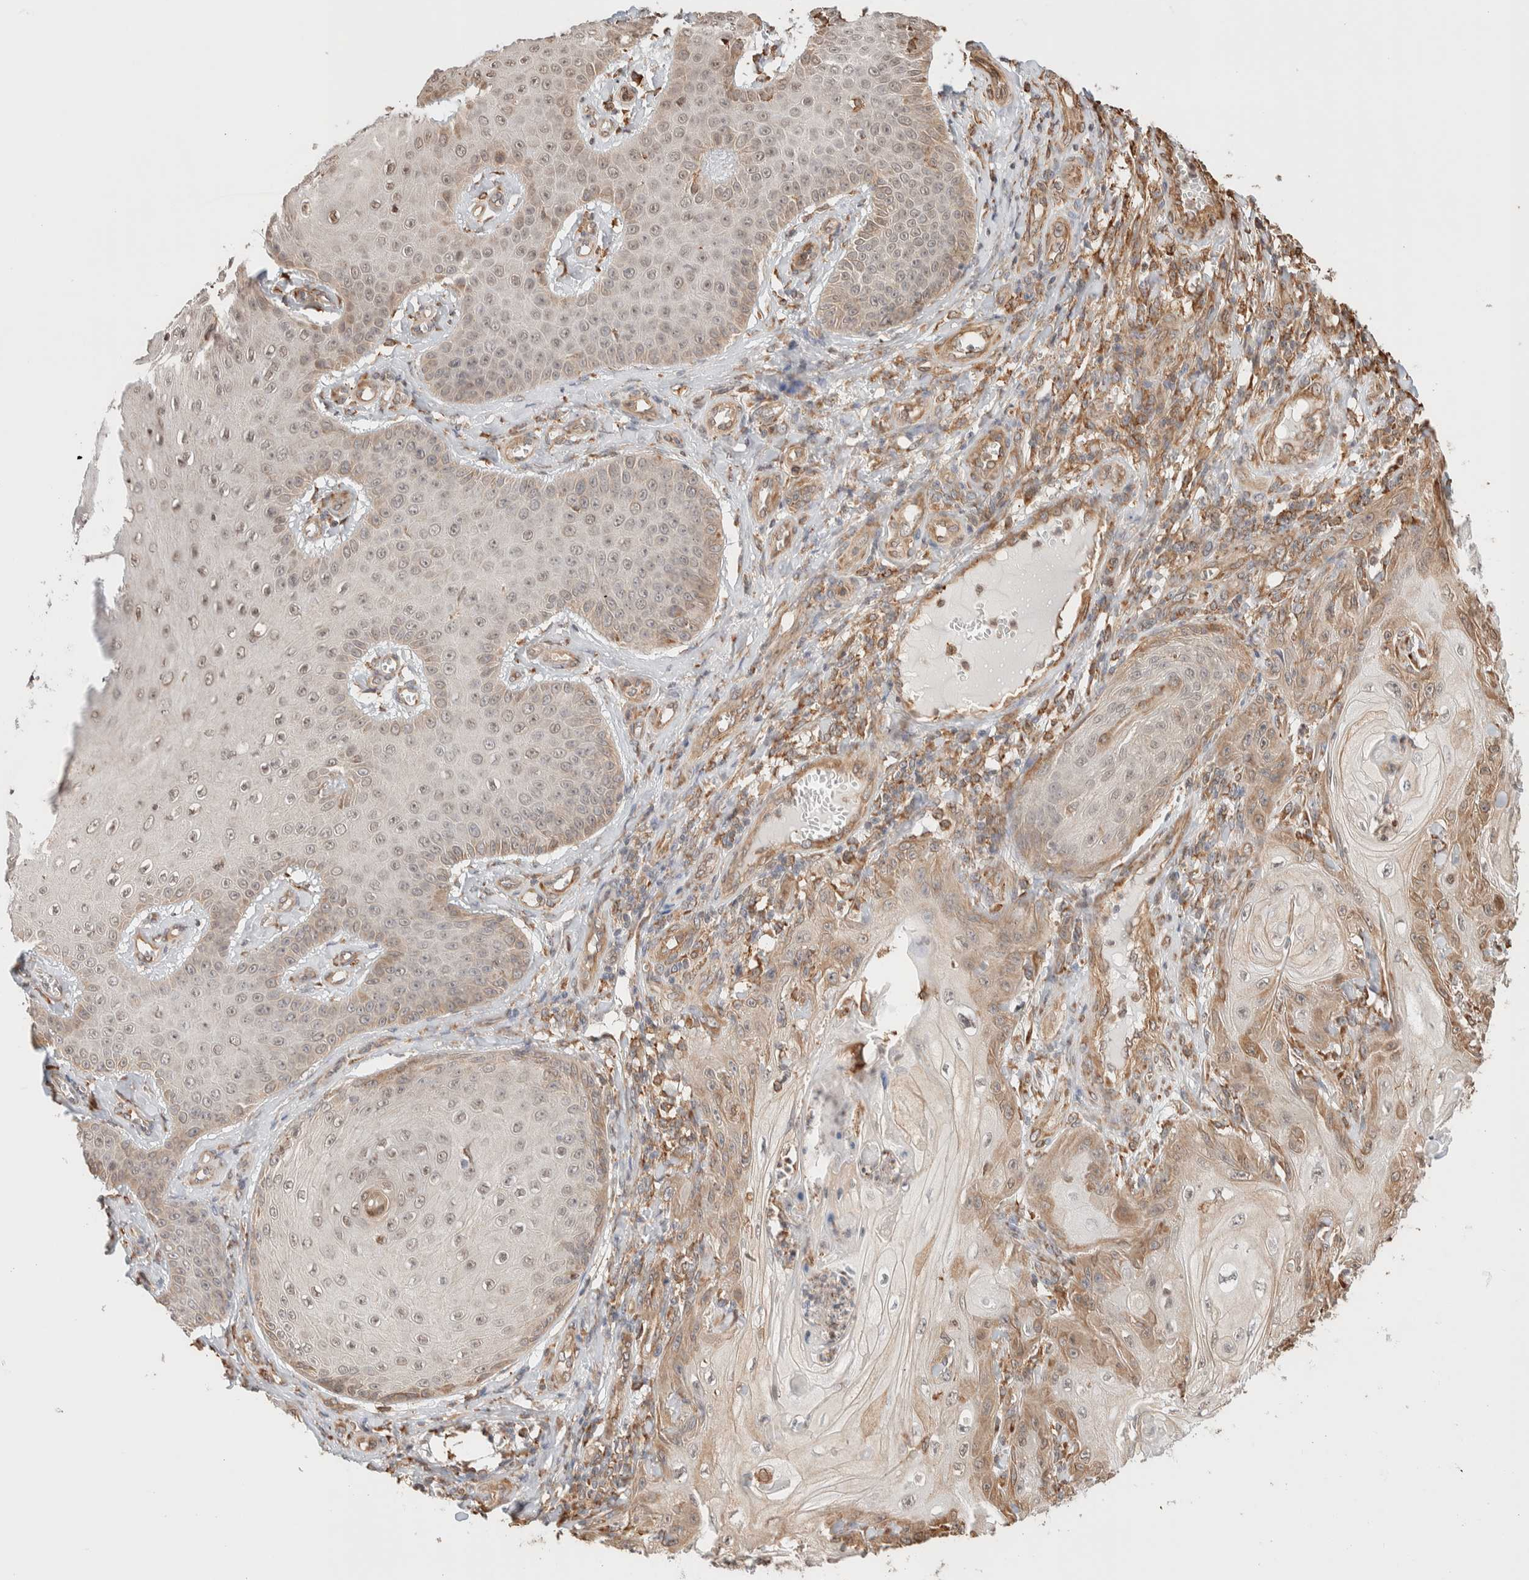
{"staining": {"intensity": "weak", "quantity": ">75%", "location": "cytoplasmic/membranous,nuclear"}, "tissue": "skin cancer", "cell_type": "Tumor cells", "image_type": "cancer", "snomed": [{"axis": "morphology", "description": "Squamous cell carcinoma, NOS"}, {"axis": "topography", "description": "Skin"}], "caption": "Human skin cancer (squamous cell carcinoma) stained with a brown dye demonstrates weak cytoplasmic/membranous and nuclear positive positivity in about >75% of tumor cells.", "gene": "INTS1", "patient": {"sex": "male", "age": 74}}